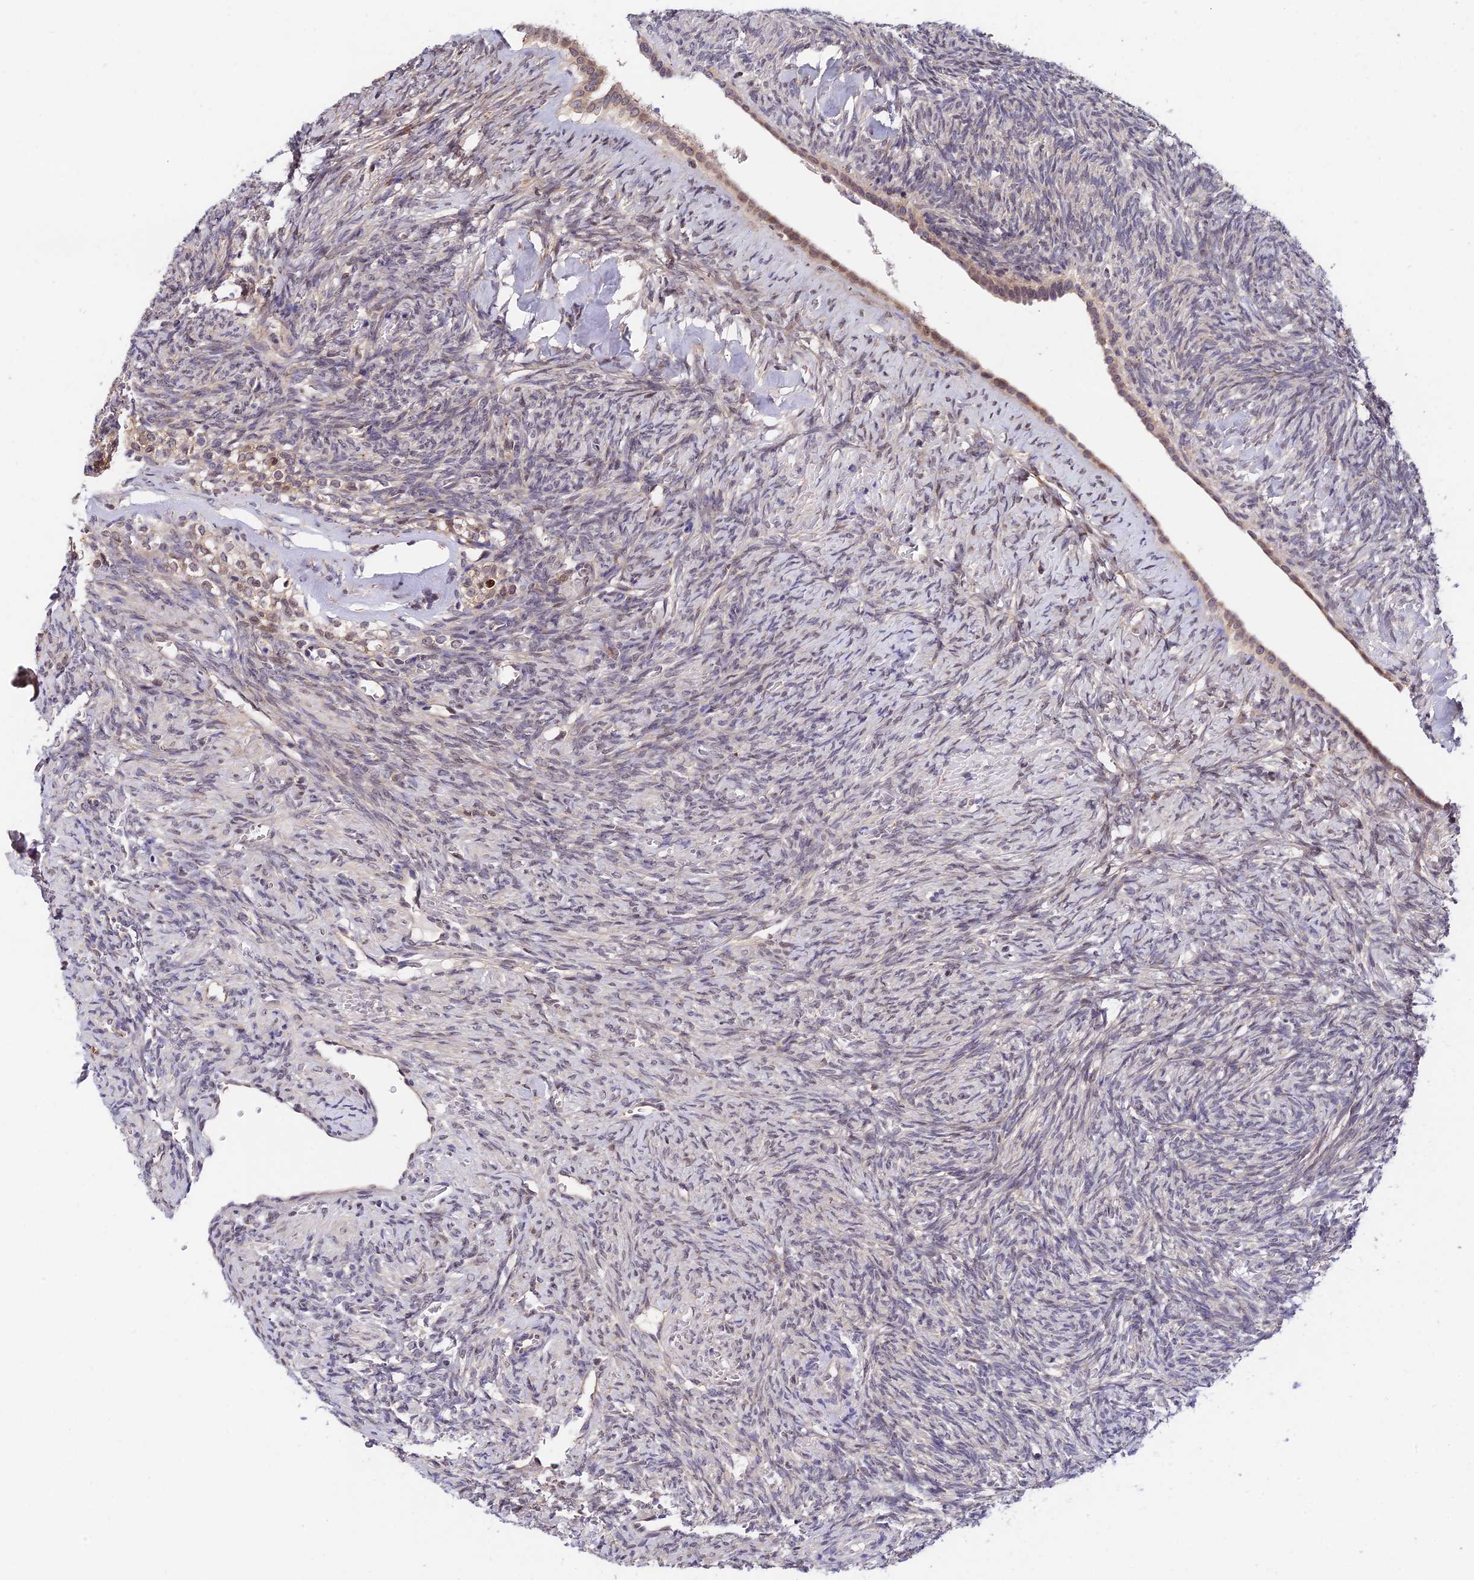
{"staining": {"intensity": "weak", "quantity": "<25%", "location": "cytoplasmic/membranous"}, "tissue": "ovary", "cell_type": "Follicle cells", "image_type": "normal", "snomed": [{"axis": "morphology", "description": "Normal tissue, NOS"}, {"axis": "topography", "description": "Ovary"}], "caption": "IHC micrograph of unremarkable ovary: human ovary stained with DAB (3,3'-diaminobenzidine) displays no significant protein expression in follicle cells.", "gene": "INPP4A", "patient": {"sex": "female", "age": 41}}